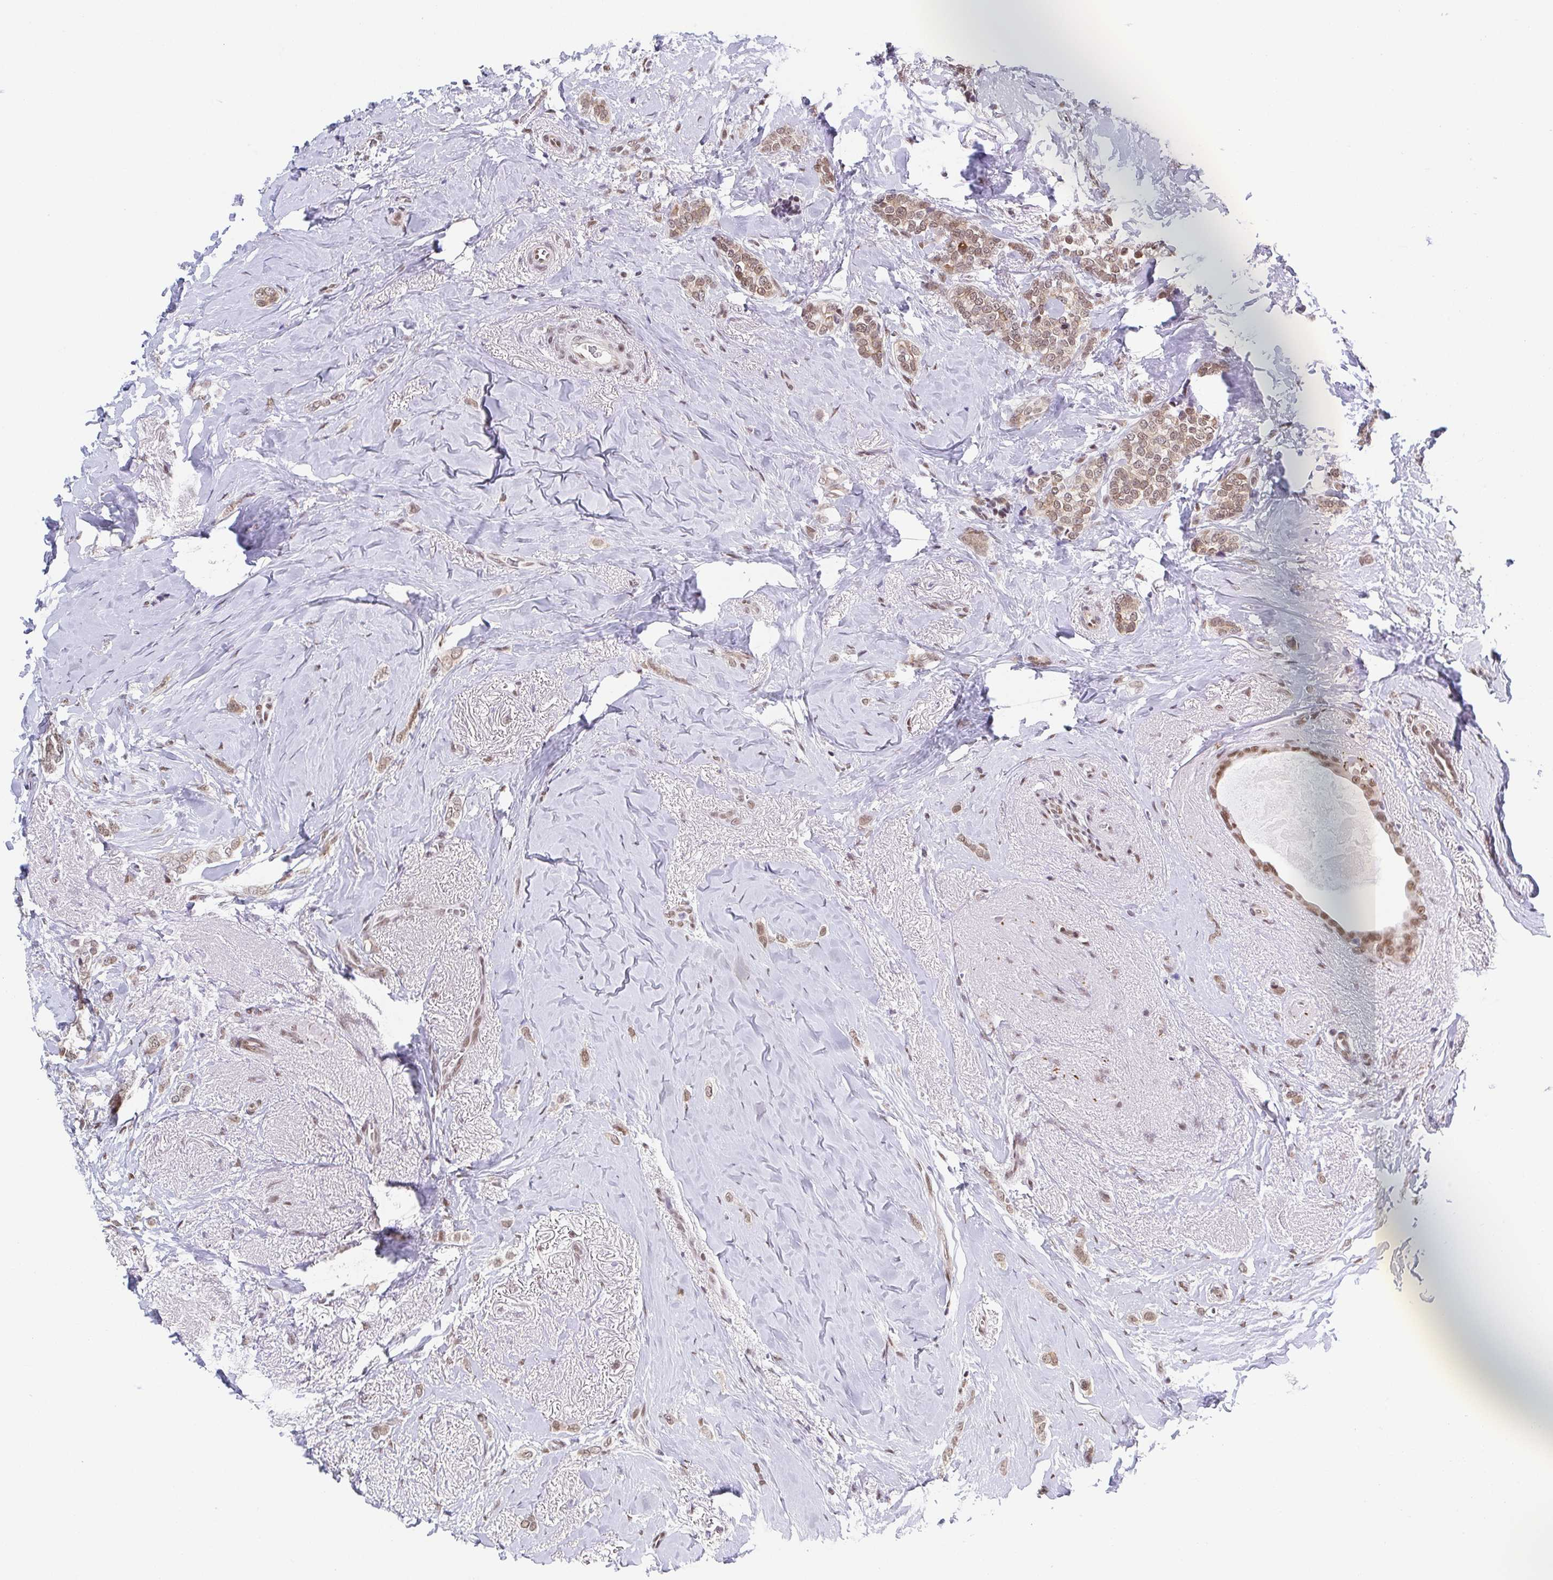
{"staining": {"intensity": "moderate", "quantity": ">75%", "location": "nuclear"}, "tissue": "breast cancer", "cell_type": "Tumor cells", "image_type": "cancer", "snomed": [{"axis": "morphology", "description": "Normal tissue, NOS"}, {"axis": "morphology", "description": "Duct carcinoma"}, {"axis": "topography", "description": "Breast"}], "caption": "The image exhibits immunohistochemical staining of intraductal carcinoma (breast). There is moderate nuclear staining is seen in approximately >75% of tumor cells.", "gene": "SLC7A10", "patient": {"sex": "female", "age": 77}}